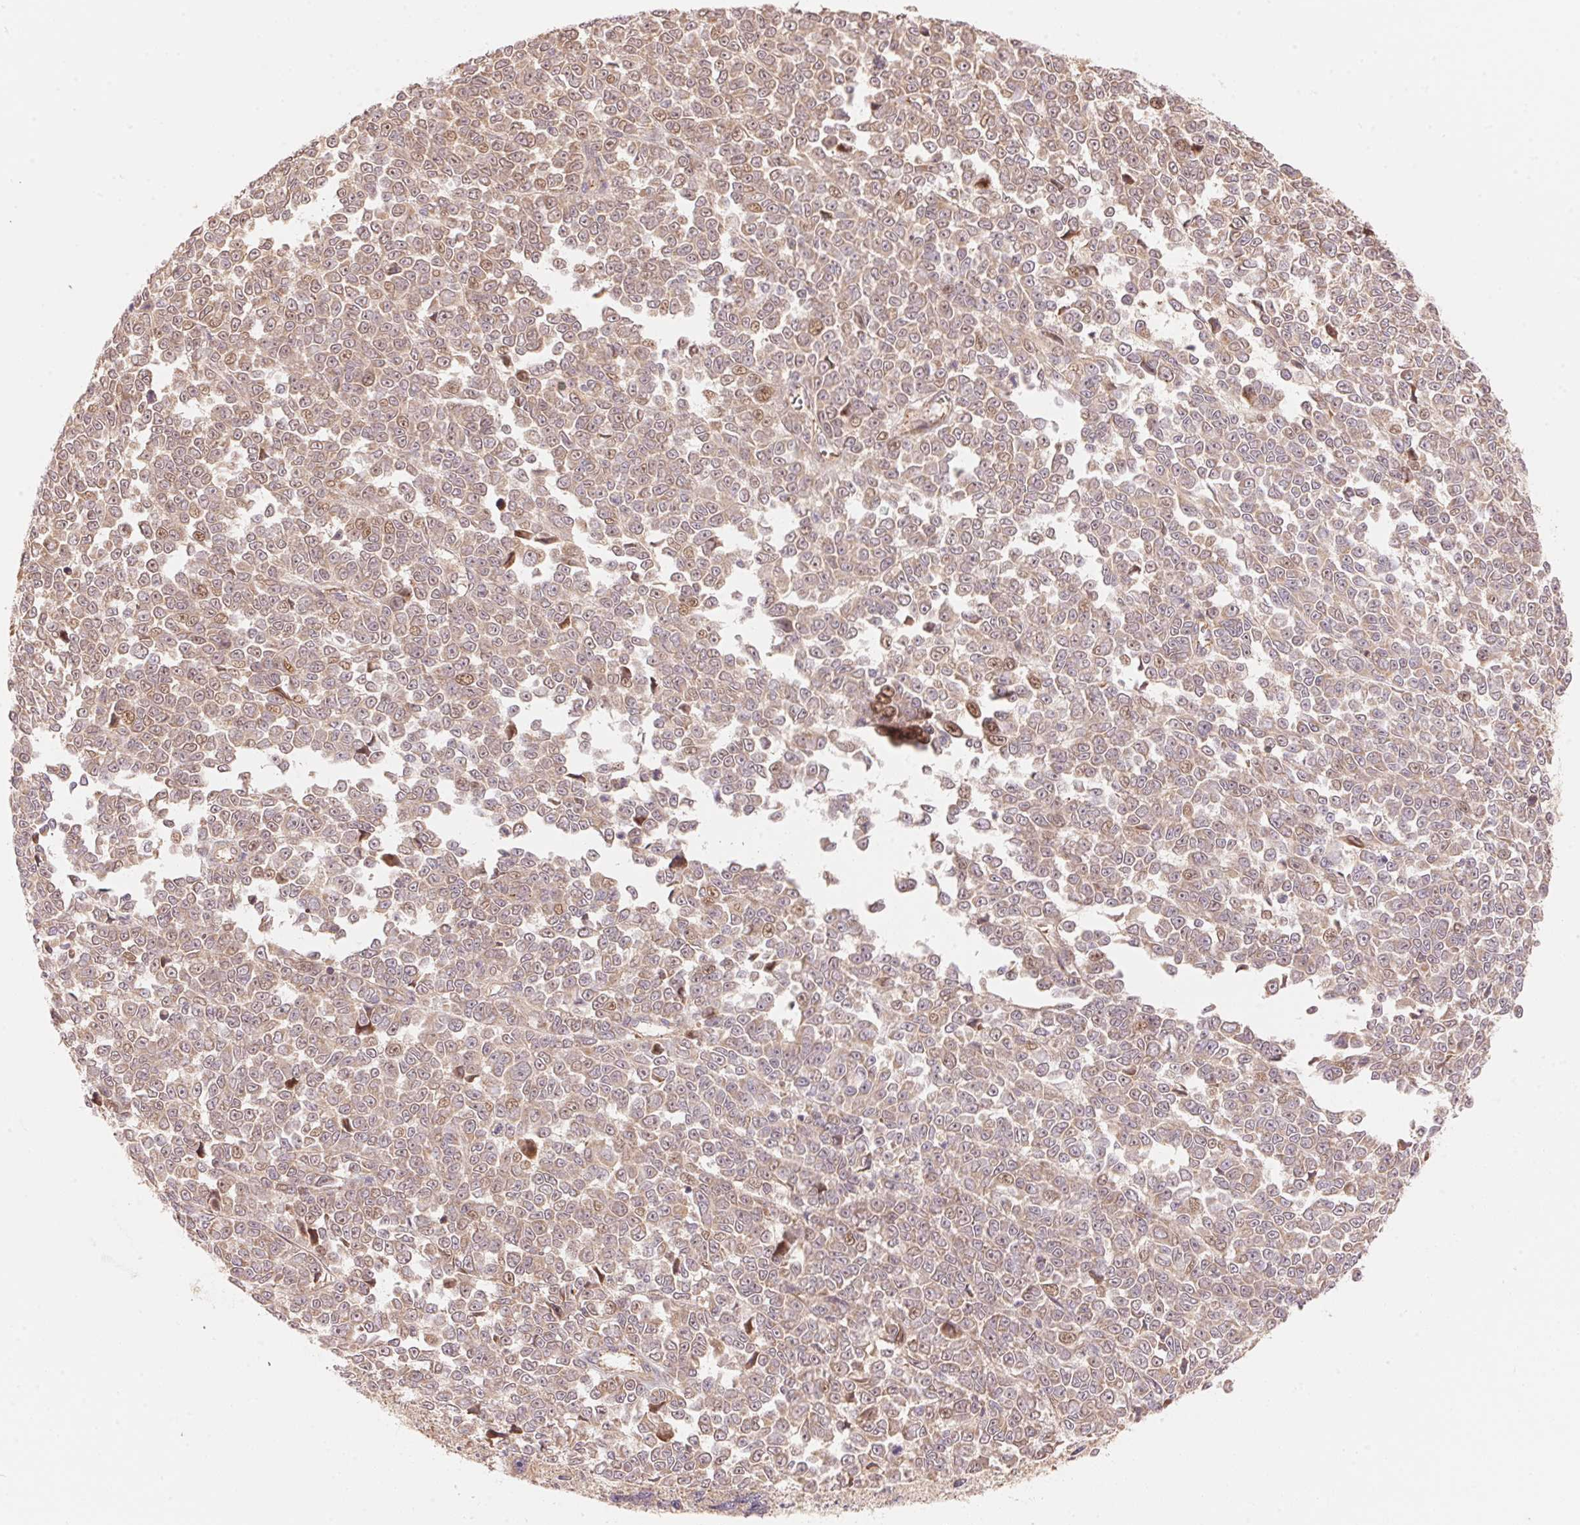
{"staining": {"intensity": "weak", "quantity": "25%-75%", "location": "cytoplasmic/membranous,nuclear"}, "tissue": "melanoma", "cell_type": "Tumor cells", "image_type": "cancer", "snomed": [{"axis": "morphology", "description": "Malignant melanoma, NOS"}, {"axis": "topography", "description": "Skin"}], "caption": "Tumor cells show weak cytoplasmic/membranous and nuclear expression in about 25%-75% of cells in melanoma.", "gene": "TNIP2", "patient": {"sex": "female", "age": 95}}